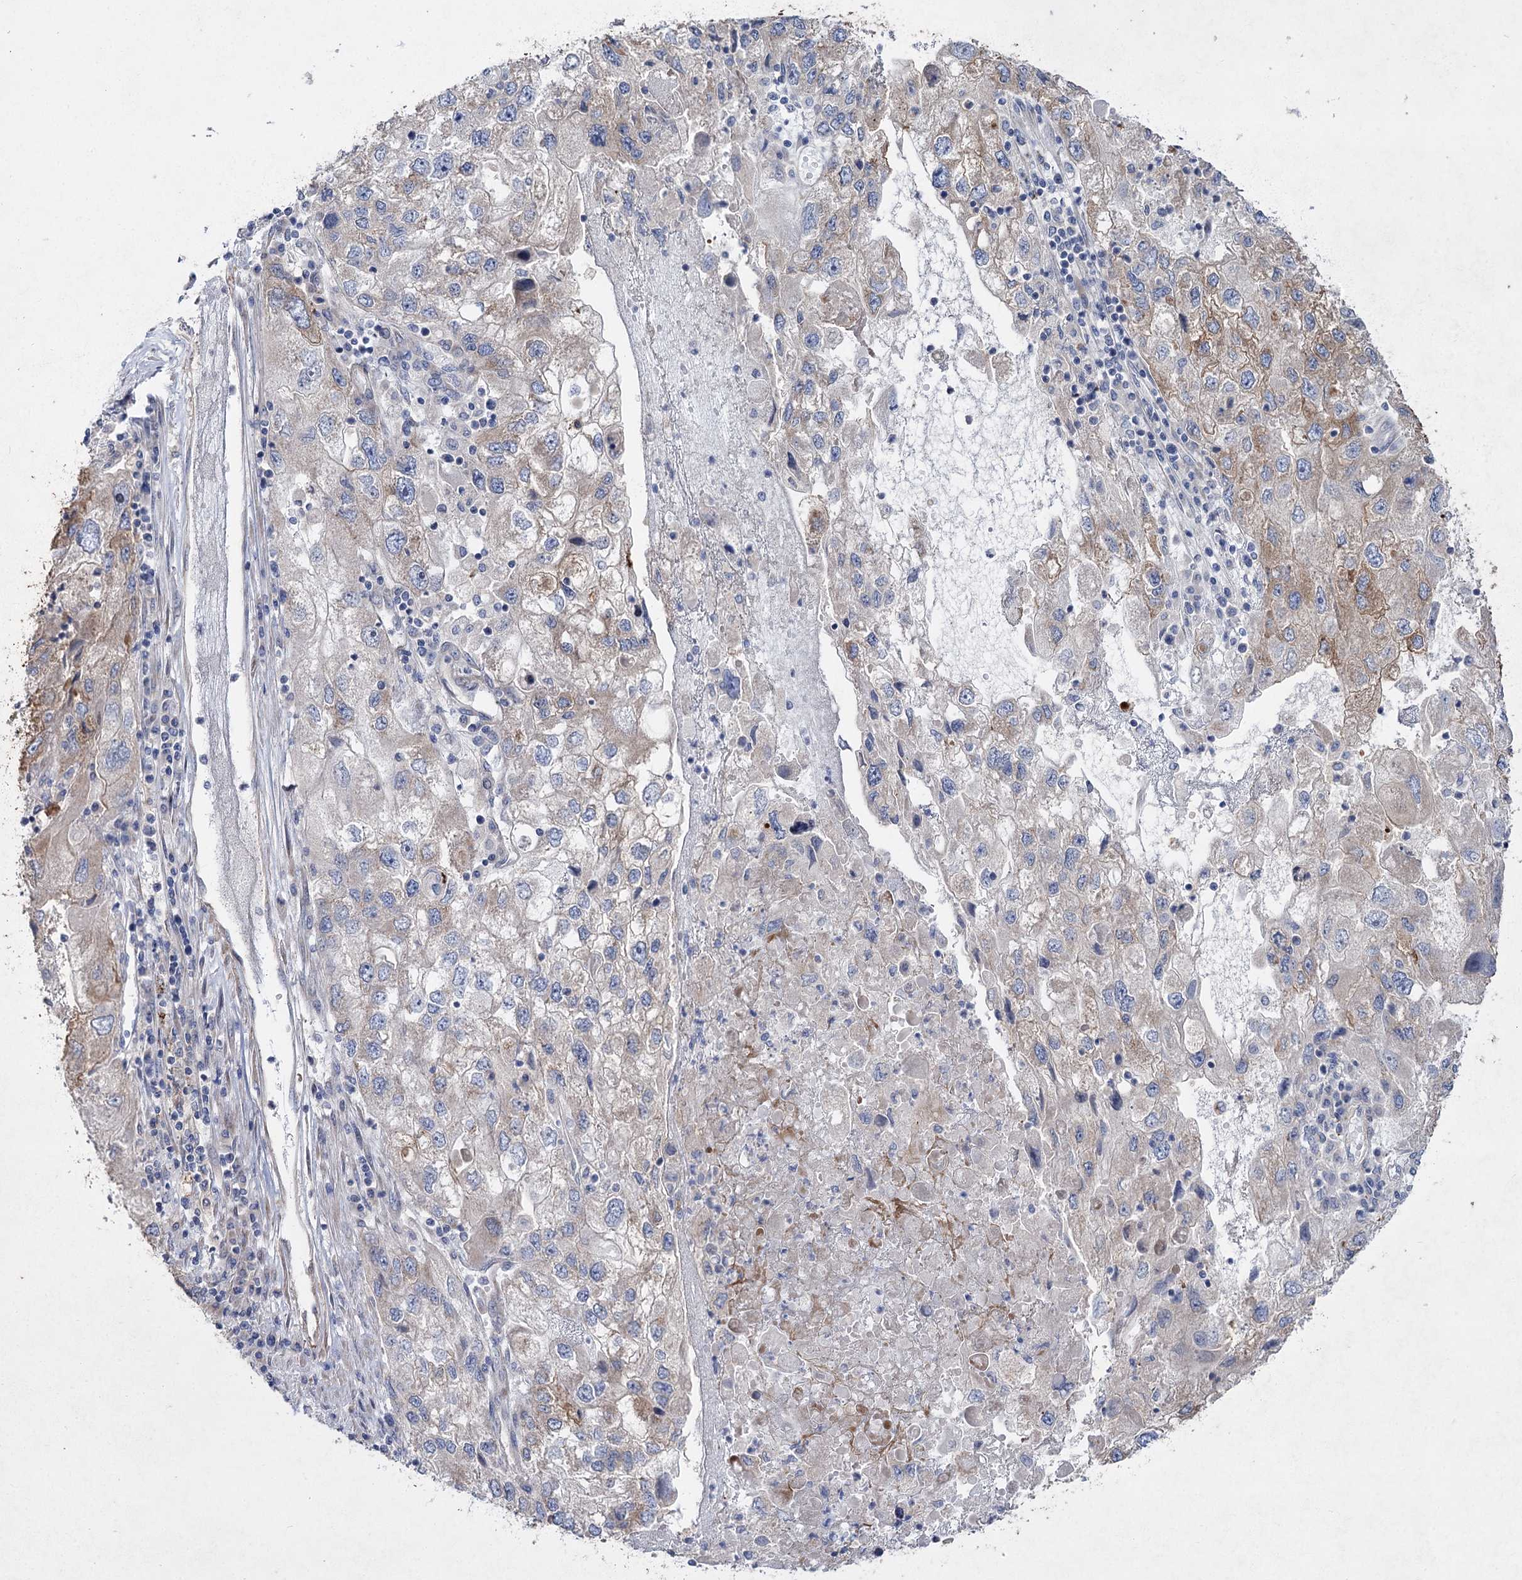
{"staining": {"intensity": "moderate", "quantity": "<25%", "location": "cytoplasmic/membranous"}, "tissue": "endometrial cancer", "cell_type": "Tumor cells", "image_type": "cancer", "snomed": [{"axis": "morphology", "description": "Adenocarcinoma, NOS"}, {"axis": "topography", "description": "Endometrium"}], "caption": "Moderate cytoplasmic/membranous protein positivity is present in approximately <25% of tumor cells in endometrial cancer. The staining is performed using DAB (3,3'-diaminobenzidine) brown chromogen to label protein expression. The nuclei are counter-stained blue using hematoxylin.", "gene": "SH3BP5L", "patient": {"sex": "female", "age": 49}}